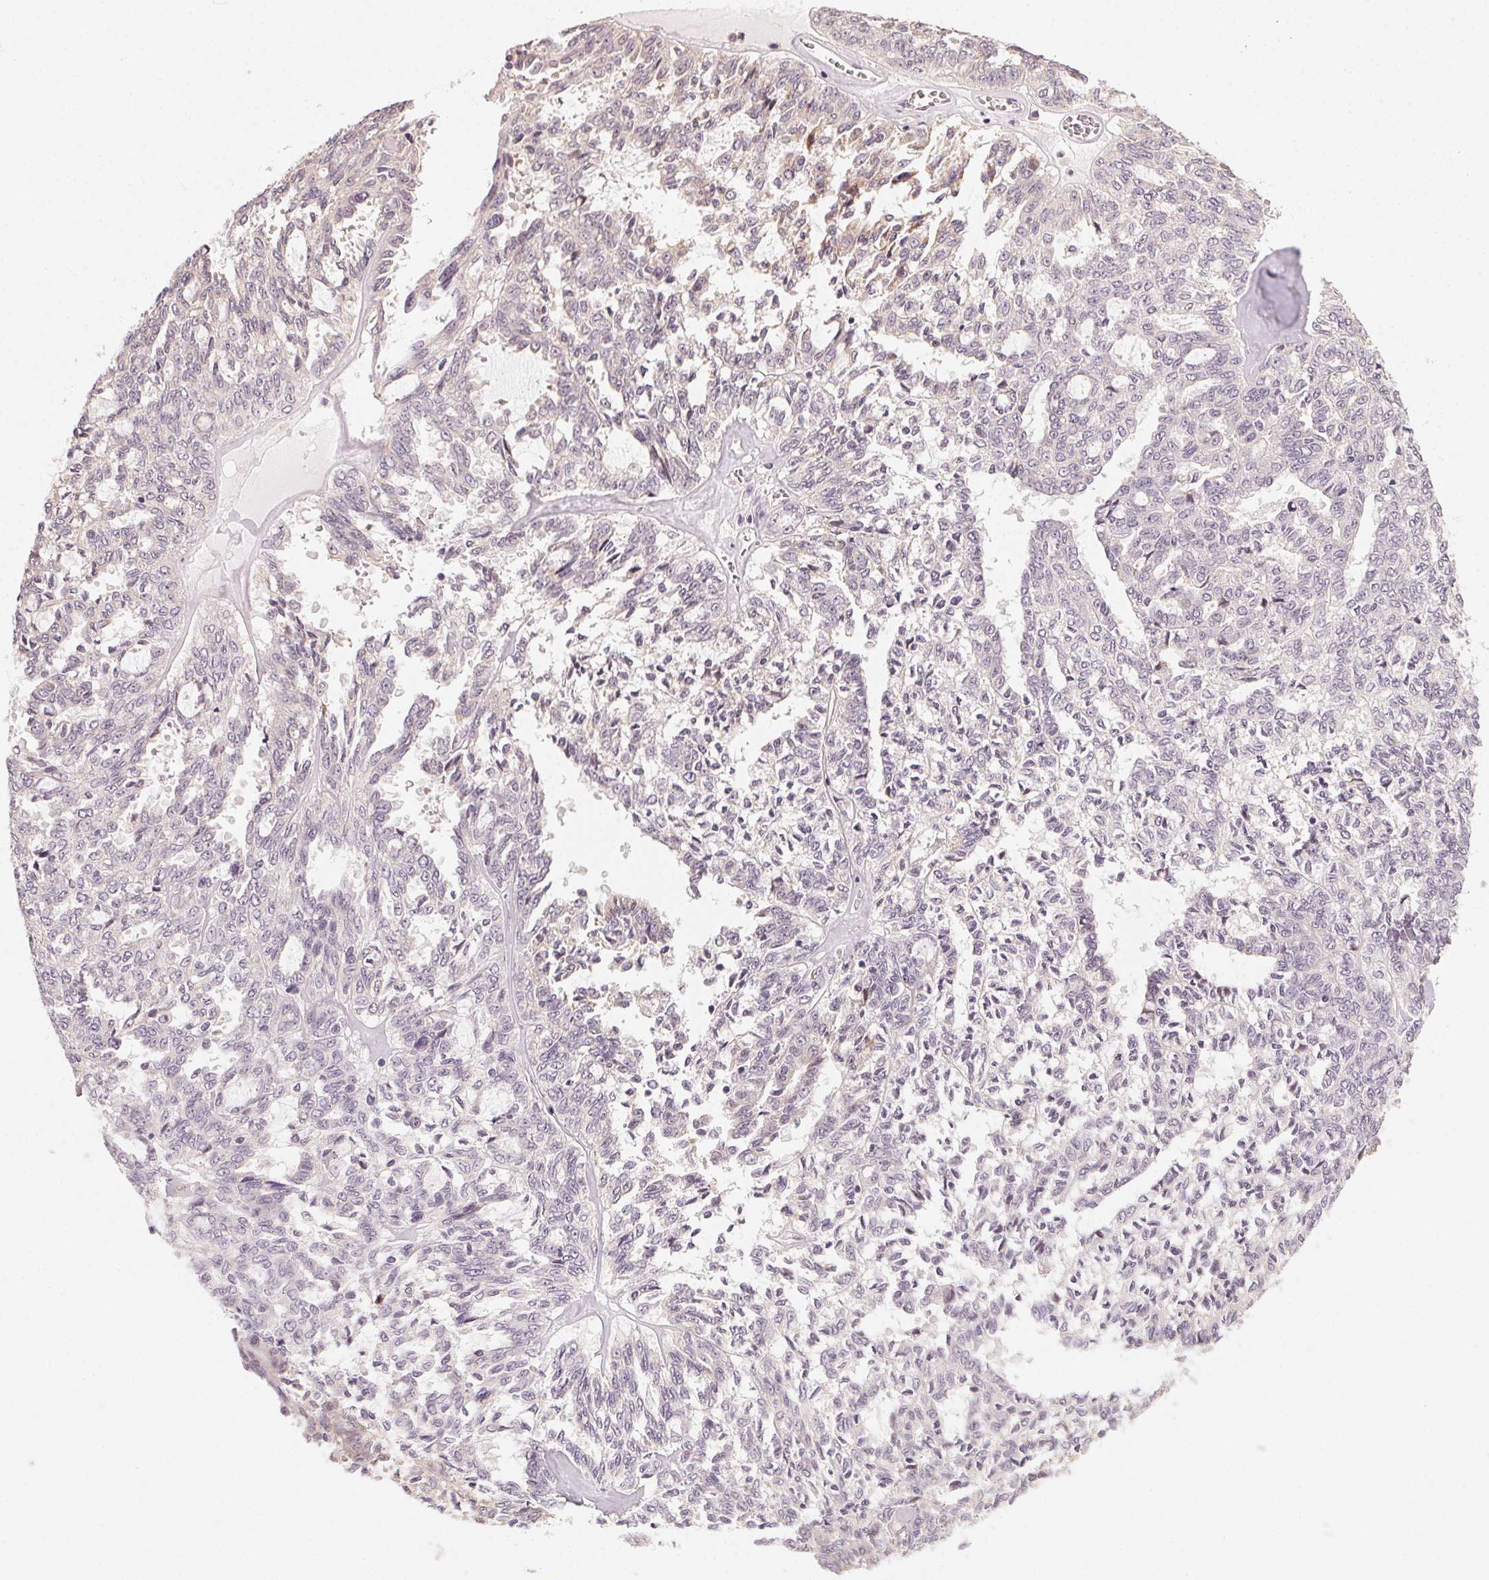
{"staining": {"intensity": "negative", "quantity": "none", "location": "none"}, "tissue": "ovarian cancer", "cell_type": "Tumor cells", "image_type": "cancer", "snomed": [{"axis": "morphology", "description": "Cystadenocarcinoma, serous, NOS"}, {"axis": "topography", "description": "Ovary"}], "caption": "Tumor cells are negative for protein expression in human ovarian cancer.", "gene": "NCOA4", "patient": {"sex": "female", "age": 71}}